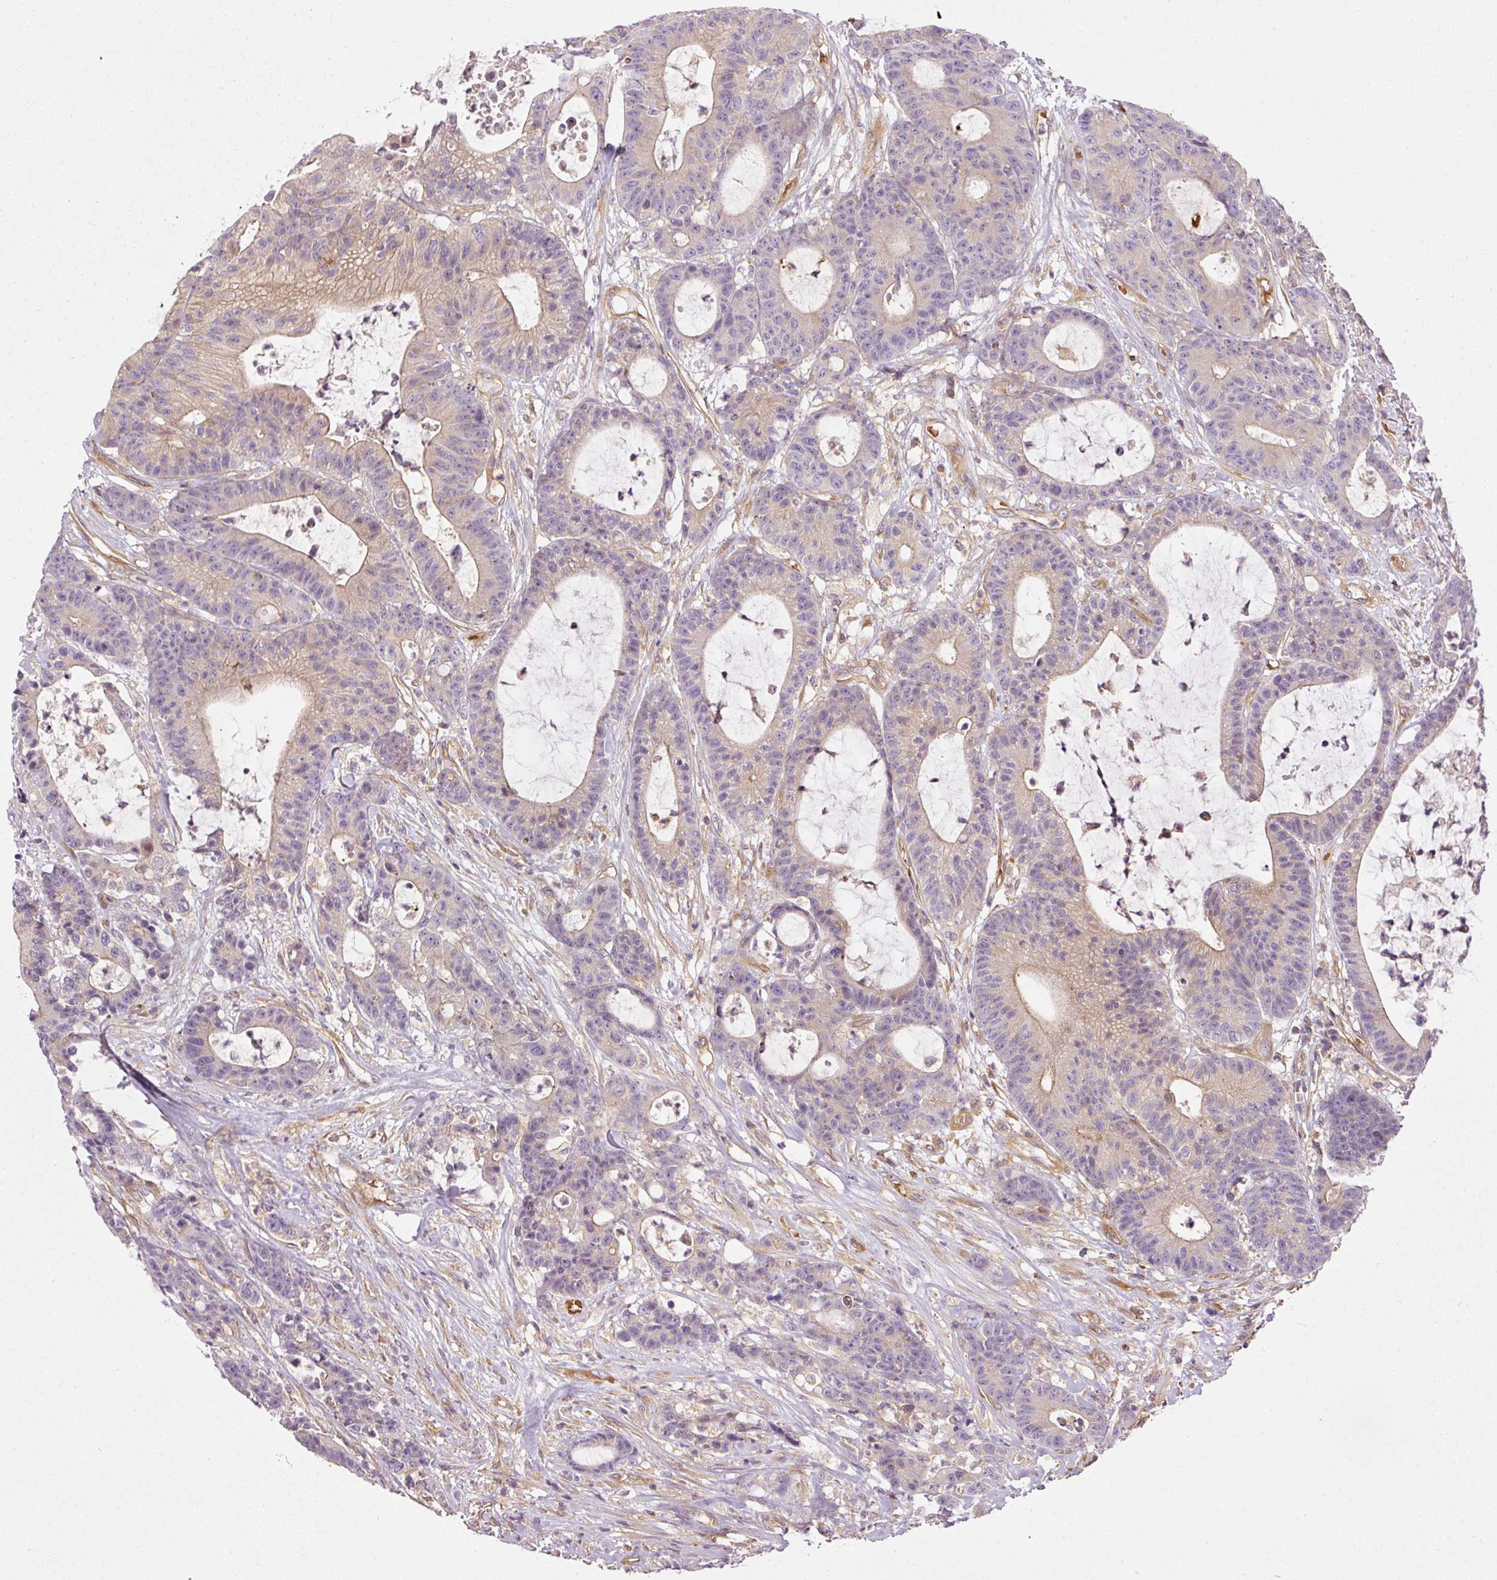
{"staining": {"intensity": "weak", "quantity": "<25%", "location": "cytoplasmic/membranous"}, "tissue": "colorectal cancer", "cell_type": "Tumor cells", "image_type": "cancer", "snomed": [{"axis": "morphology", "description": "Adenocarcinoma, NOS"}, {"axis": "topography", "description": "Colon"}], "caption": "Immunohistochemical staining of colorectal adenocarcinoma demonstrates no significant expression in tumor cells. (DAB immunohistochemistry visualized using brightfield microscopy, high magnification).", "gene": "TBC1D2B", "patient": {"sex": "female", "age": 84}}